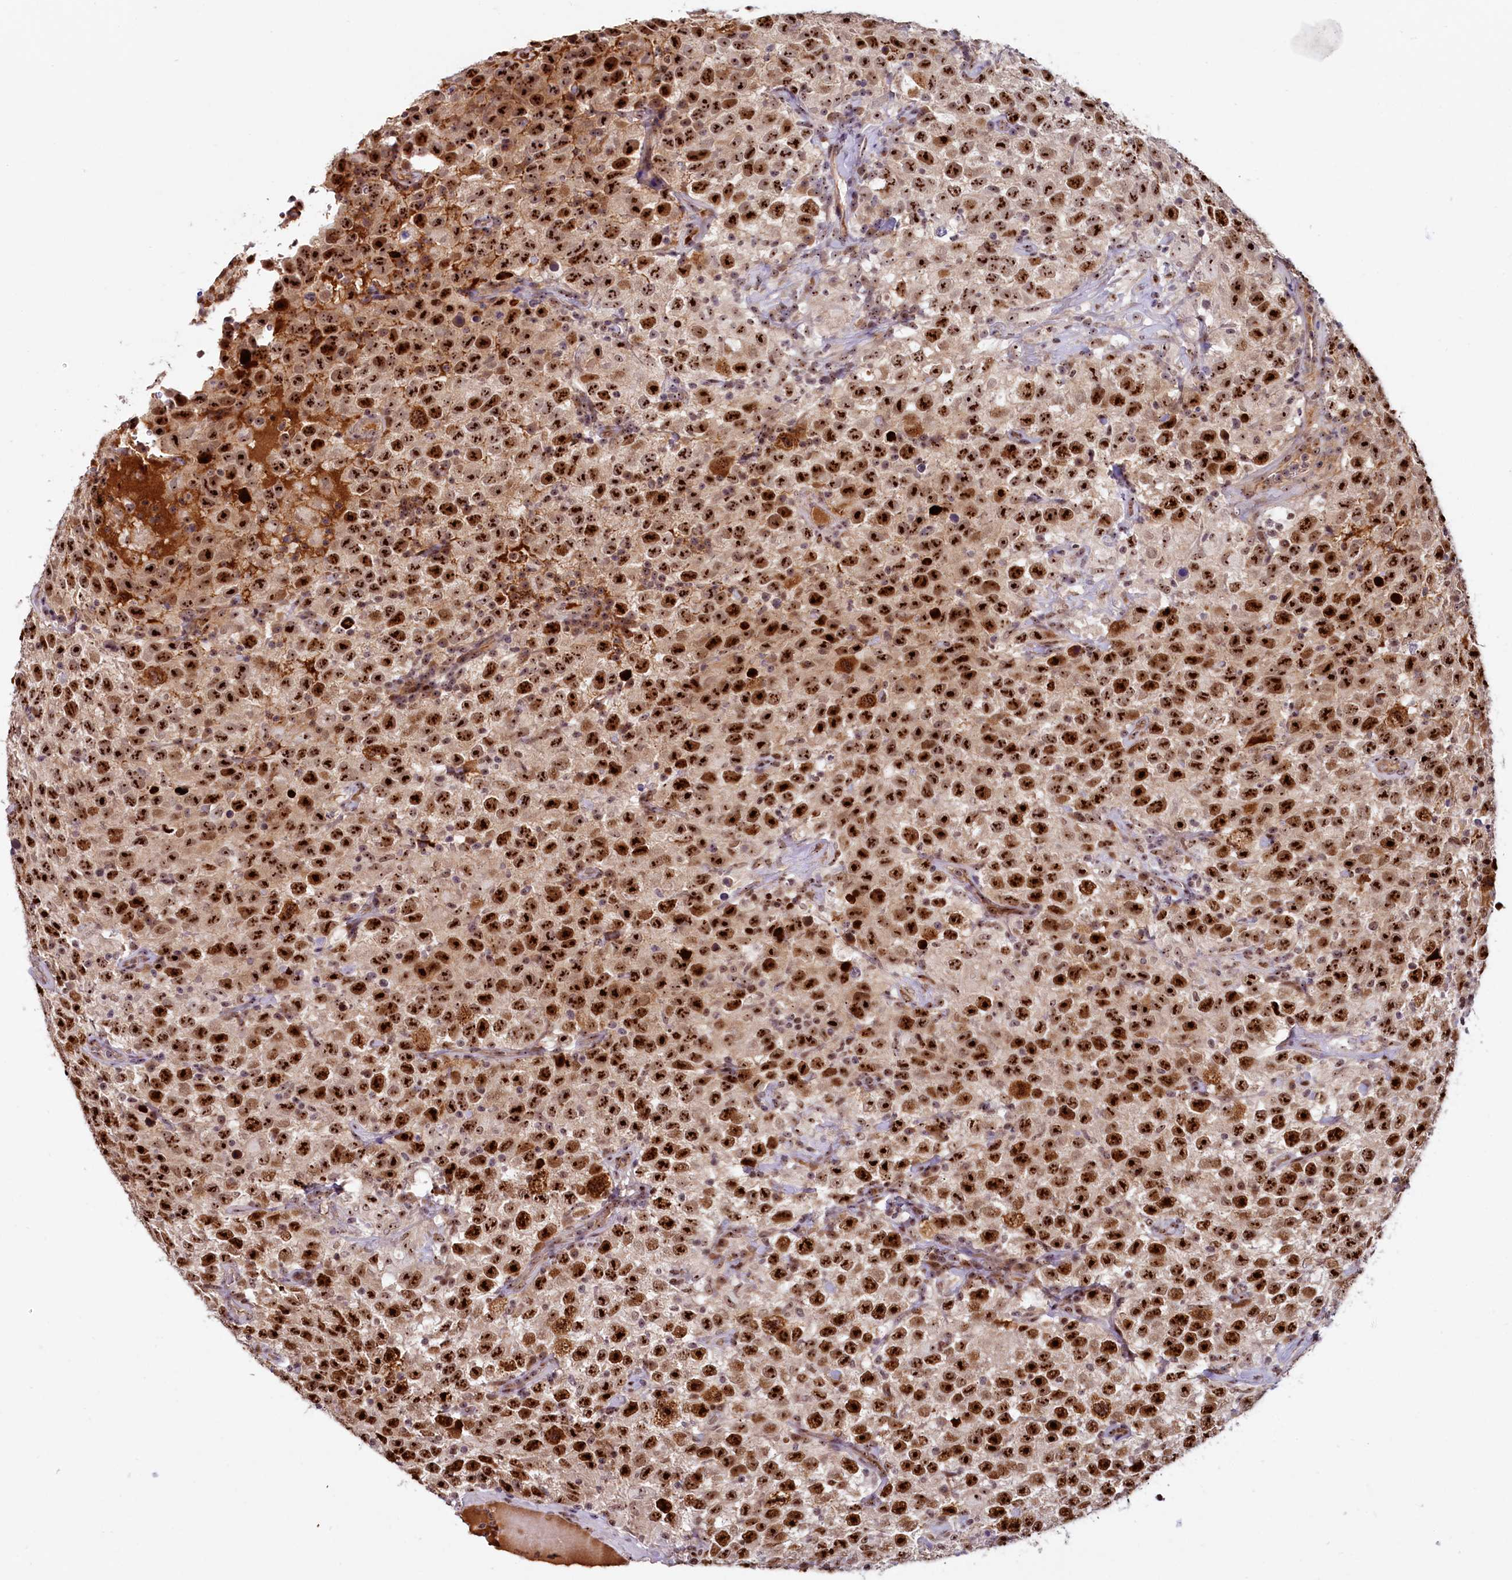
{"staining": {"intensity": "strong", "quantity": ">75%", "location": "nuclear"}, "tissue": "testis cancer", "cell_type": "Tumor cells", "image_type": "cancer", "snomed": [{"axis": "morphology", "description": "Seminoma, NOS"}, {"axis": "topography", "description": "Testis"}], "caption": "Immunohistochemical staining of human testis seminoma reveals high levels of strong nuclear protein staining in approximately >75% of tumor cells. (brown staining indicates protein expression, while blue staining denotes nuclei).", "gene": "TCOF1", "patient": {"sex": "male", "age": 41}}